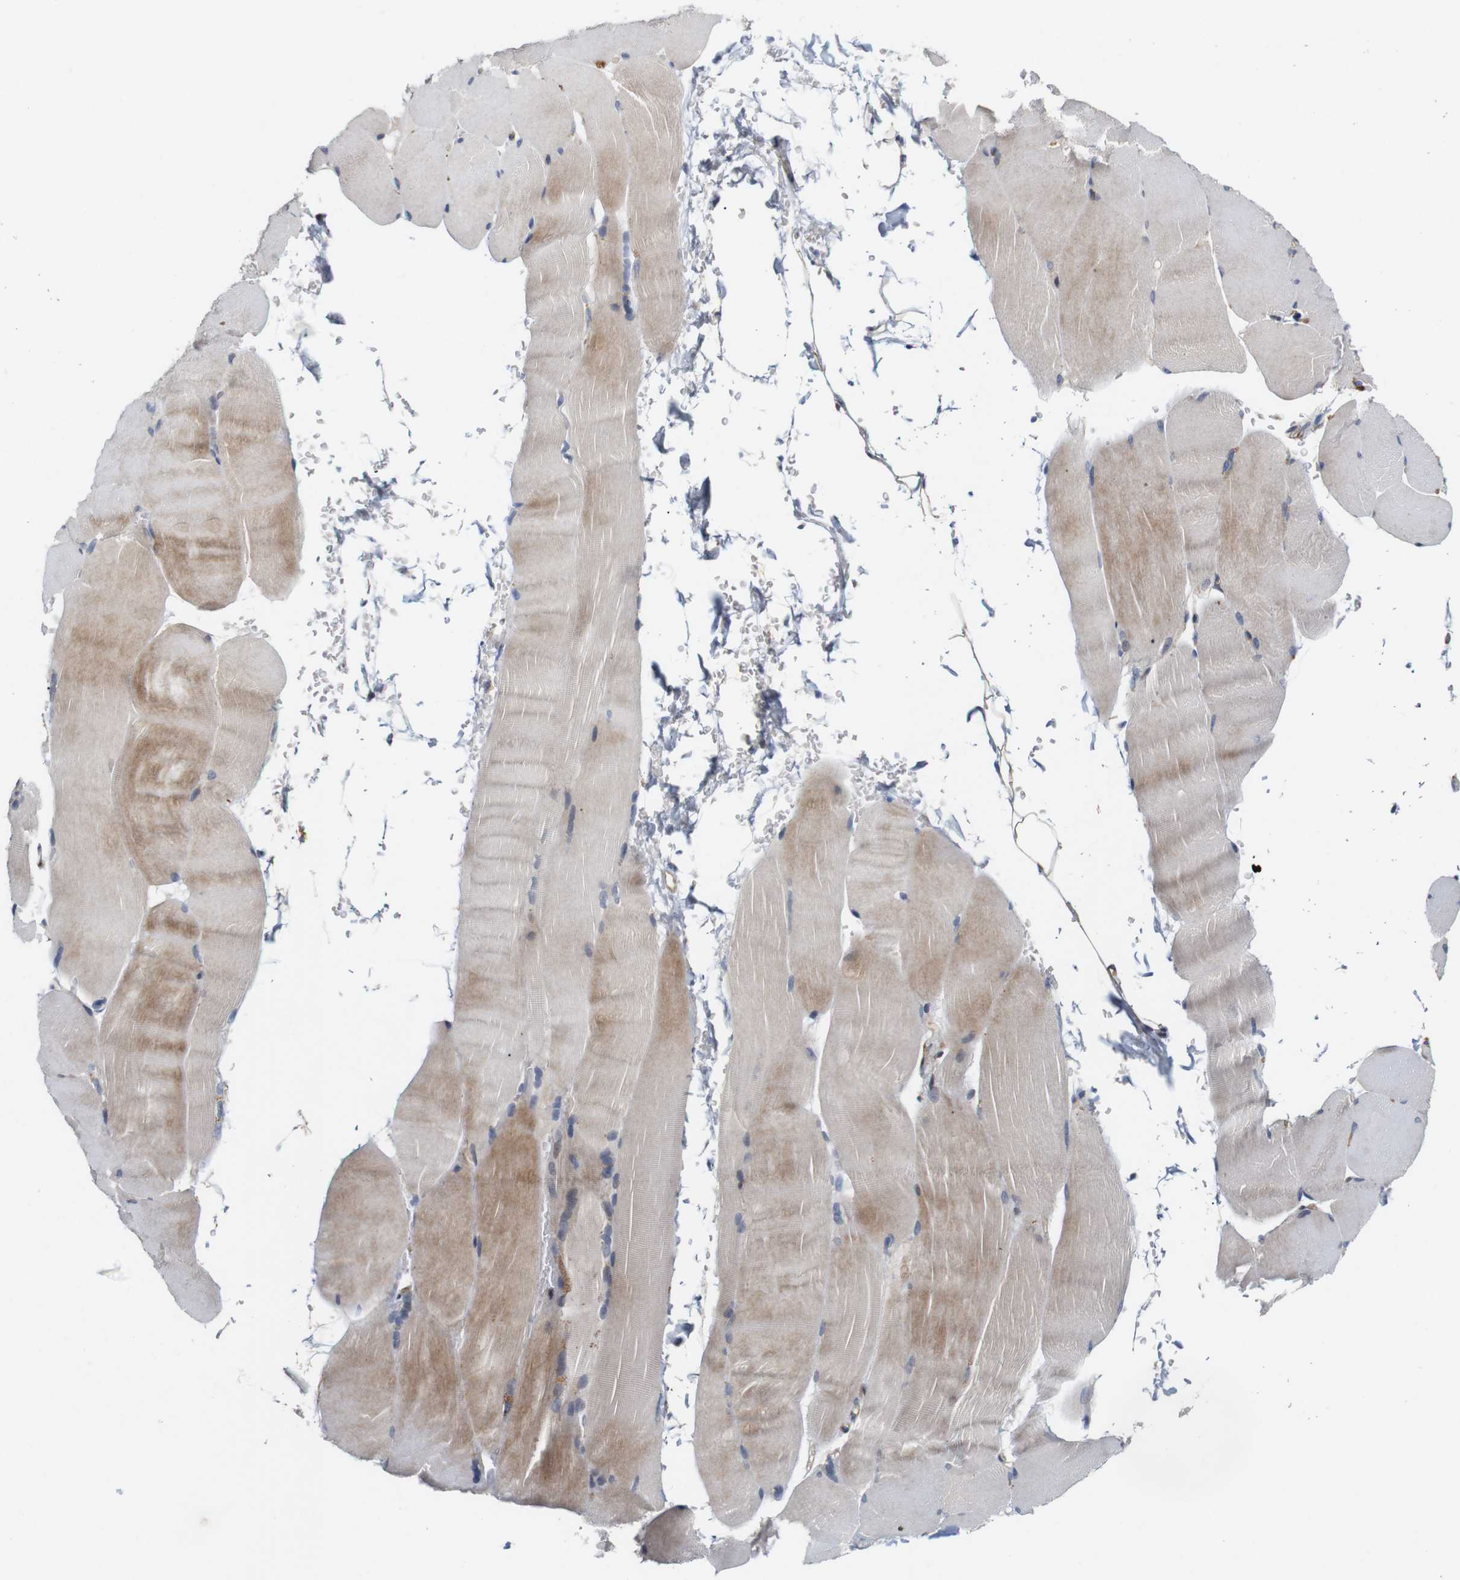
{"staining": {"intensity": "moderate", "quantity": "<25%", "location": "cytoplasmic/membranous"}, "tissue": "skeletal muscle", "cell_type": "Myocytes", "image_type": "normal", "snomed": [{"axis": "morphology", "description": "Normal tissue, NOS"}, {"axis": "topography", "description": "Skin"}, {"axis": "topography", "description": "Skeletal muscle"}], "caption": "High-magnification brightfield microscopy of unremarkable skeletal muscle stained with DAB (brown) and counterstained with hematoxylin (blue). myocytes exhibit moderate cytoplasmic/membranous staining is seen in approximately<25% of cells.", "gene": "CYB561", "patient": {"sex": "male", "age": 83}}